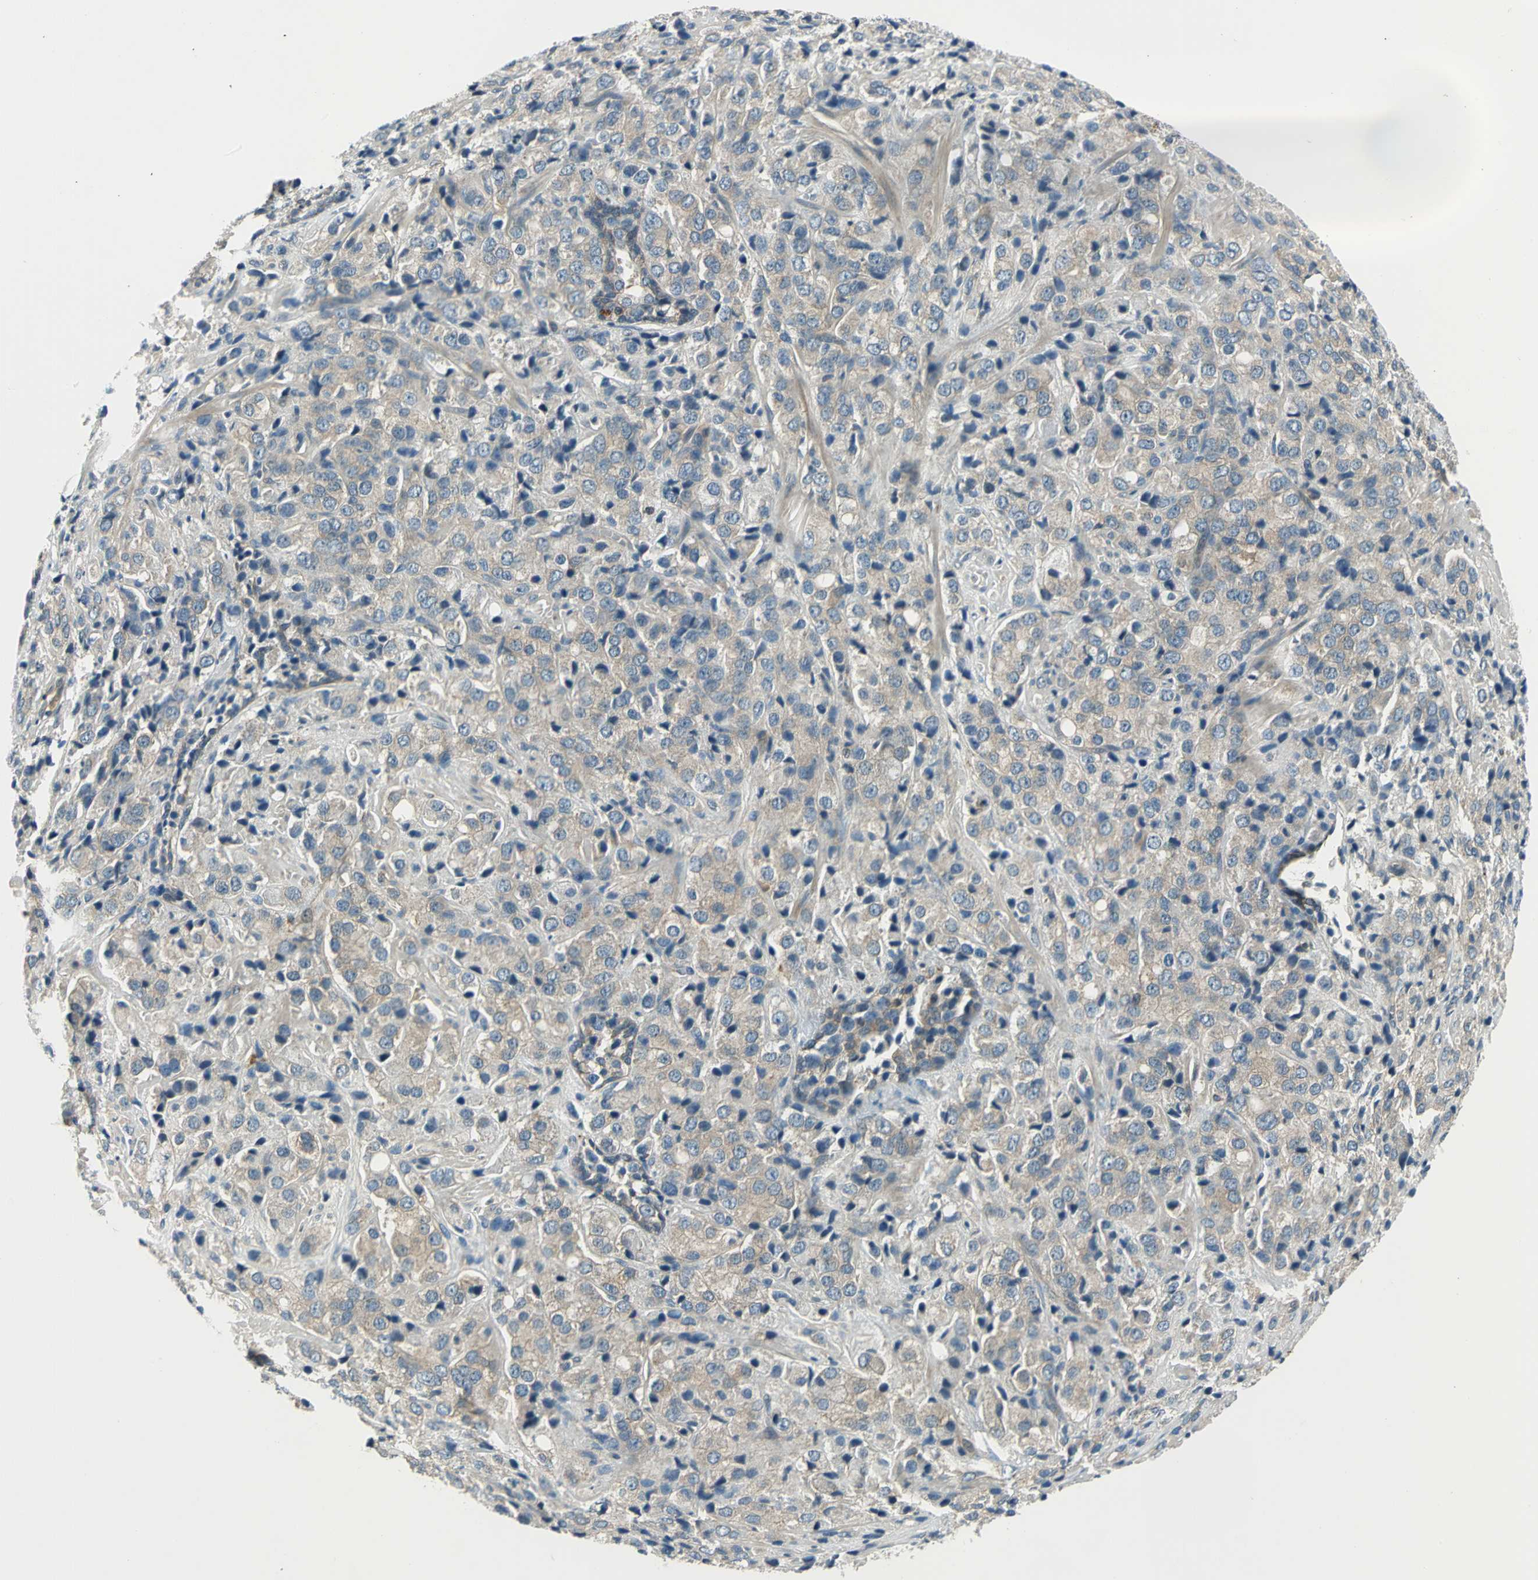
{"staining": {"intensity": "weak", "quantity": ">75%", "location": "cytoplasmic/membranous"}, "tissue": "prostate cancer", "cell_type": "Tumor cells", "image_type": "cancer", "snomed": [{"axis": "morphology", "description": "Adenocarcinoma, High grade"}, {"axis": "topography", "description": "Prostate"}], "caption": "Adenocarcinoma (high-grade) (prostate) was stained to show a protein in brown. There is low levels of weak cytoplasmic/membranous staining in about >75% of tumor cells.", "gene": "PRKAA1", "patient": {"sex": "male", "age": 70}}